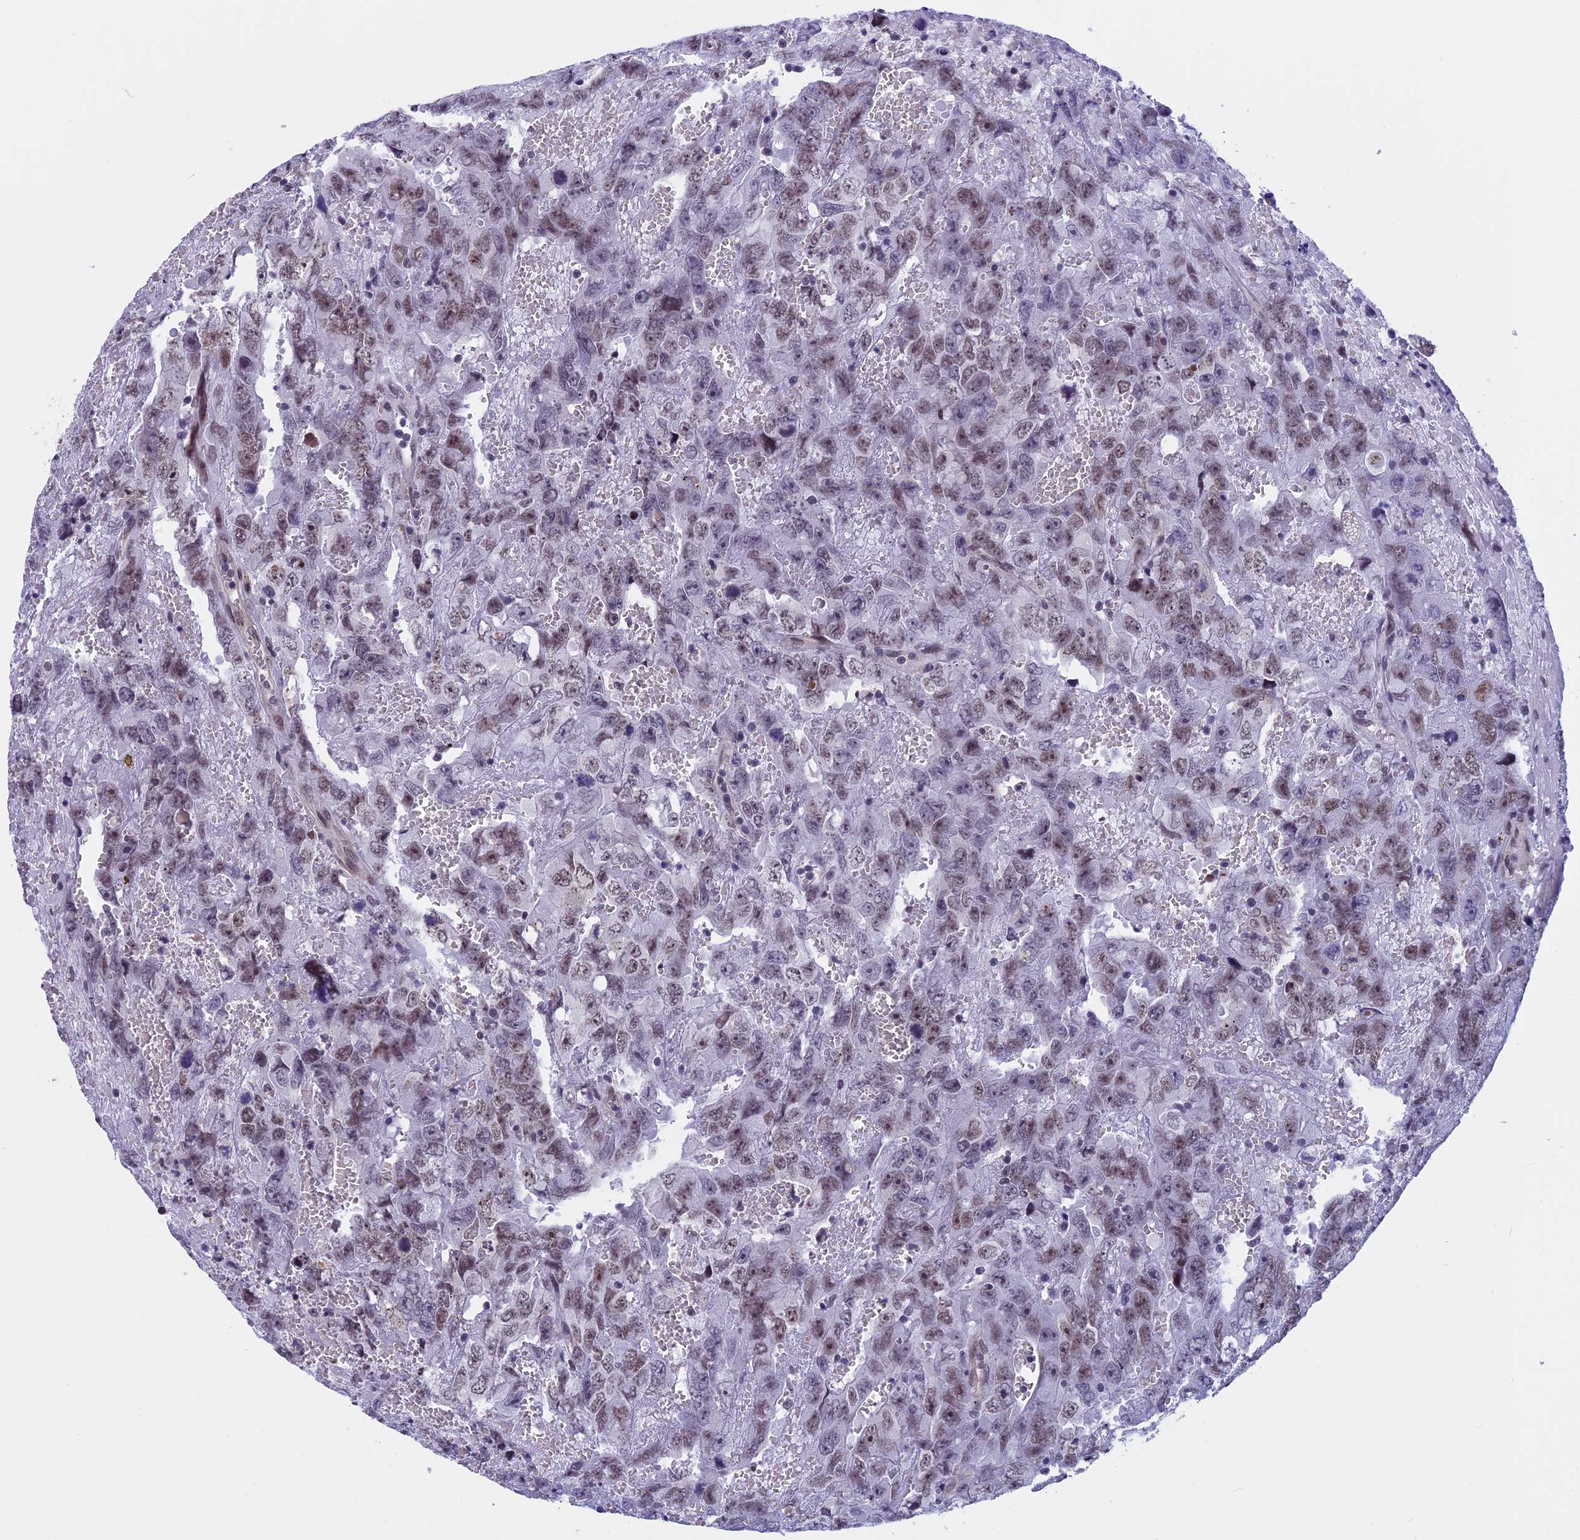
{"staining": {"intensity": "weak", "quantity": "25%-75%", "location": "nuclear"}, "tissue": "testis cancer", "cell_type": "Tumor cells", "image_type": "cancer", "snomed": [{"axis": "morphology", "description": "Carcinoma, Embryonal, NOS"}, {"axis": "topography", "description": "Testis"}], "caption": "Immunohistochemical staining of human testis cancer (embryonal carcinoma) exhibits low levels of weak nuclear protein positivity in approximately 25%-75% of tumor cells.", "gene": "NIPBL", "patient": {"sex": "male", "age": 45}}